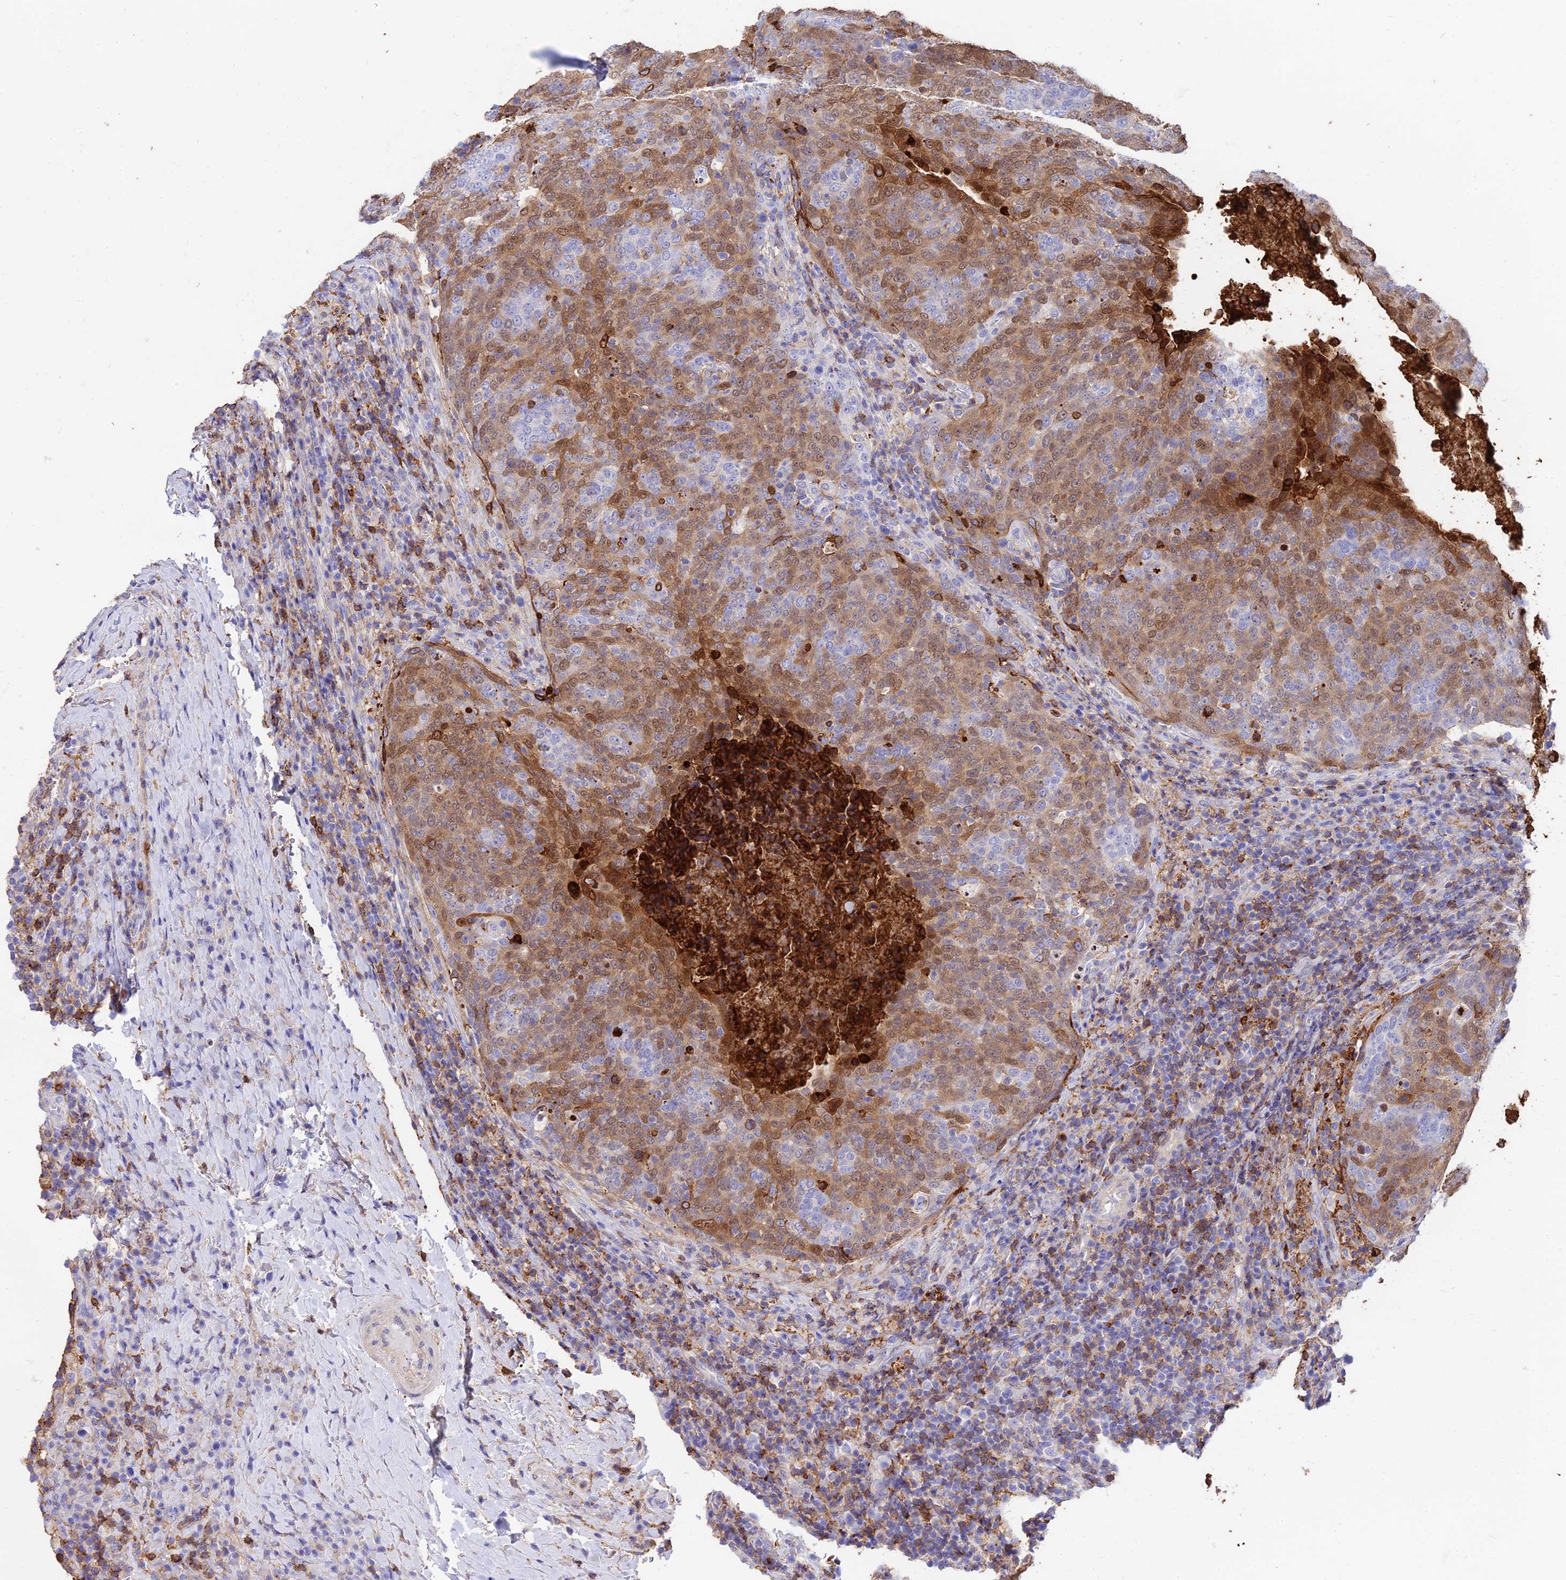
{"staining": {"intensity": "moderate", "quantity": "25%-75%", "location": "cytoplasmic/membranous"}, "tissue": "head and neck cancer", "cell_type": "Tumor cells", "image_type": "cancer", "snomed": [{"axis": "morphology", "description": "Squamous cell carcinoma, NOS"}, {"axis": "morphology", "description": "Squamous cell carcinoma, metastatic, NOS"}, {"axis": "topography", "description": "Lymph node"}, {"axis": "topography", "description": "Head-Neck"}], "caption": "Squamous cell carcinoma (head and neck) stained for a protein (brown) demonstrates moderate cytoplasmic/membranous positive expression in approximately 25%-75% of tumor cells.", "gene": "SREK1IP1", "patient": {"sex": "male", "age": 62}}